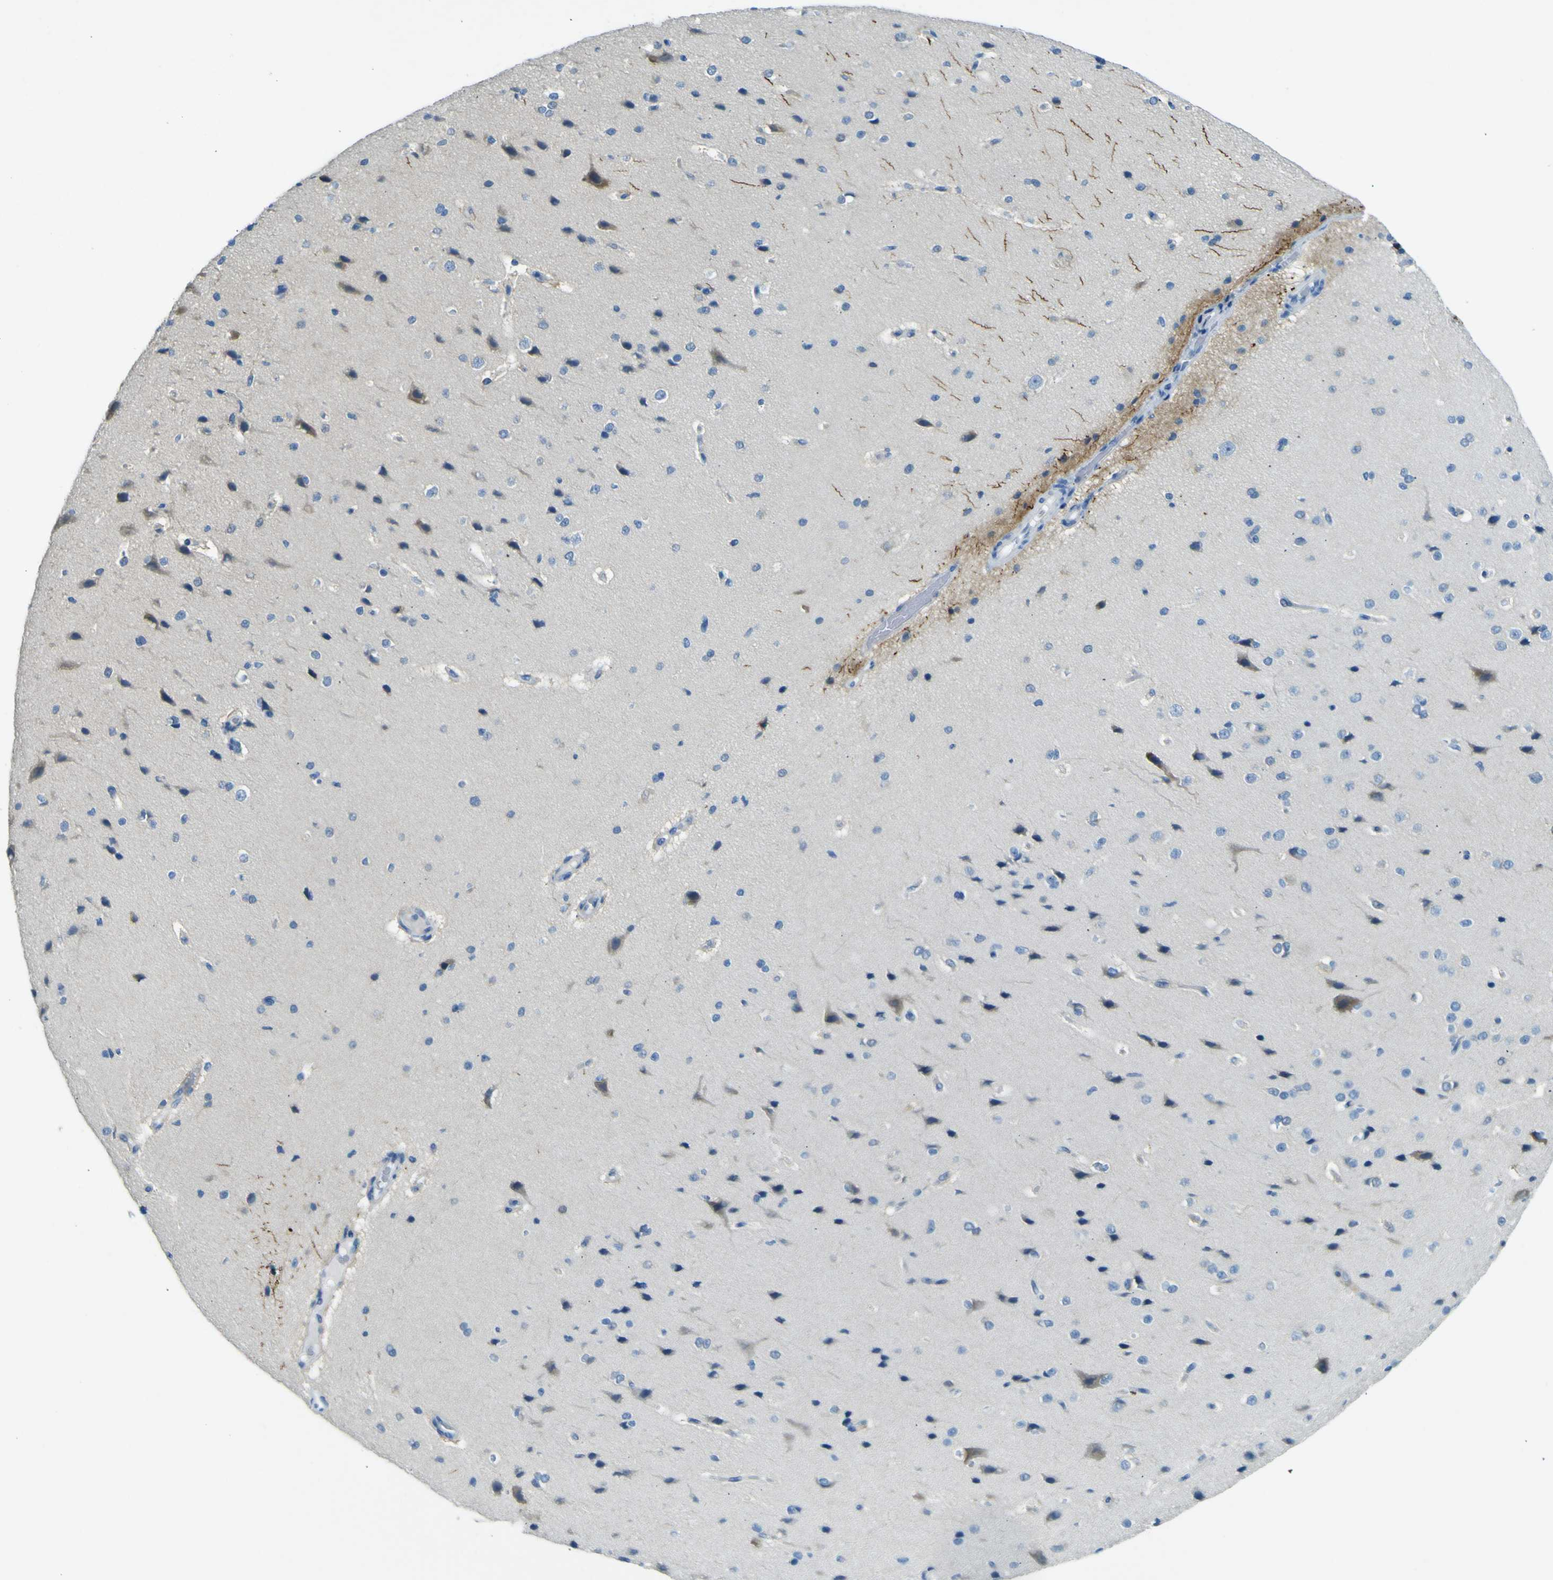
{"staining": {"intensity": "negative", "quantity": "none", "location": "none"}, "tissue": "cerebral cortex", "cell_type": "Endothelial cells", "image_type": "normal", "snomed": [{"axis": "morphology", "description": "Normal tissue, NOS"}, {"axis": "morphology", "description": "Developmental malformation"}, {"axis": "topography", "description": "Cerebral cortex"}], "caption": "This is an IHC photomicrograph of unremarkable cerebral cortex. There is no positivity in endothelial cells.", "gene": "SORCS1", "patient": {"sex": "female", "age": 30}}